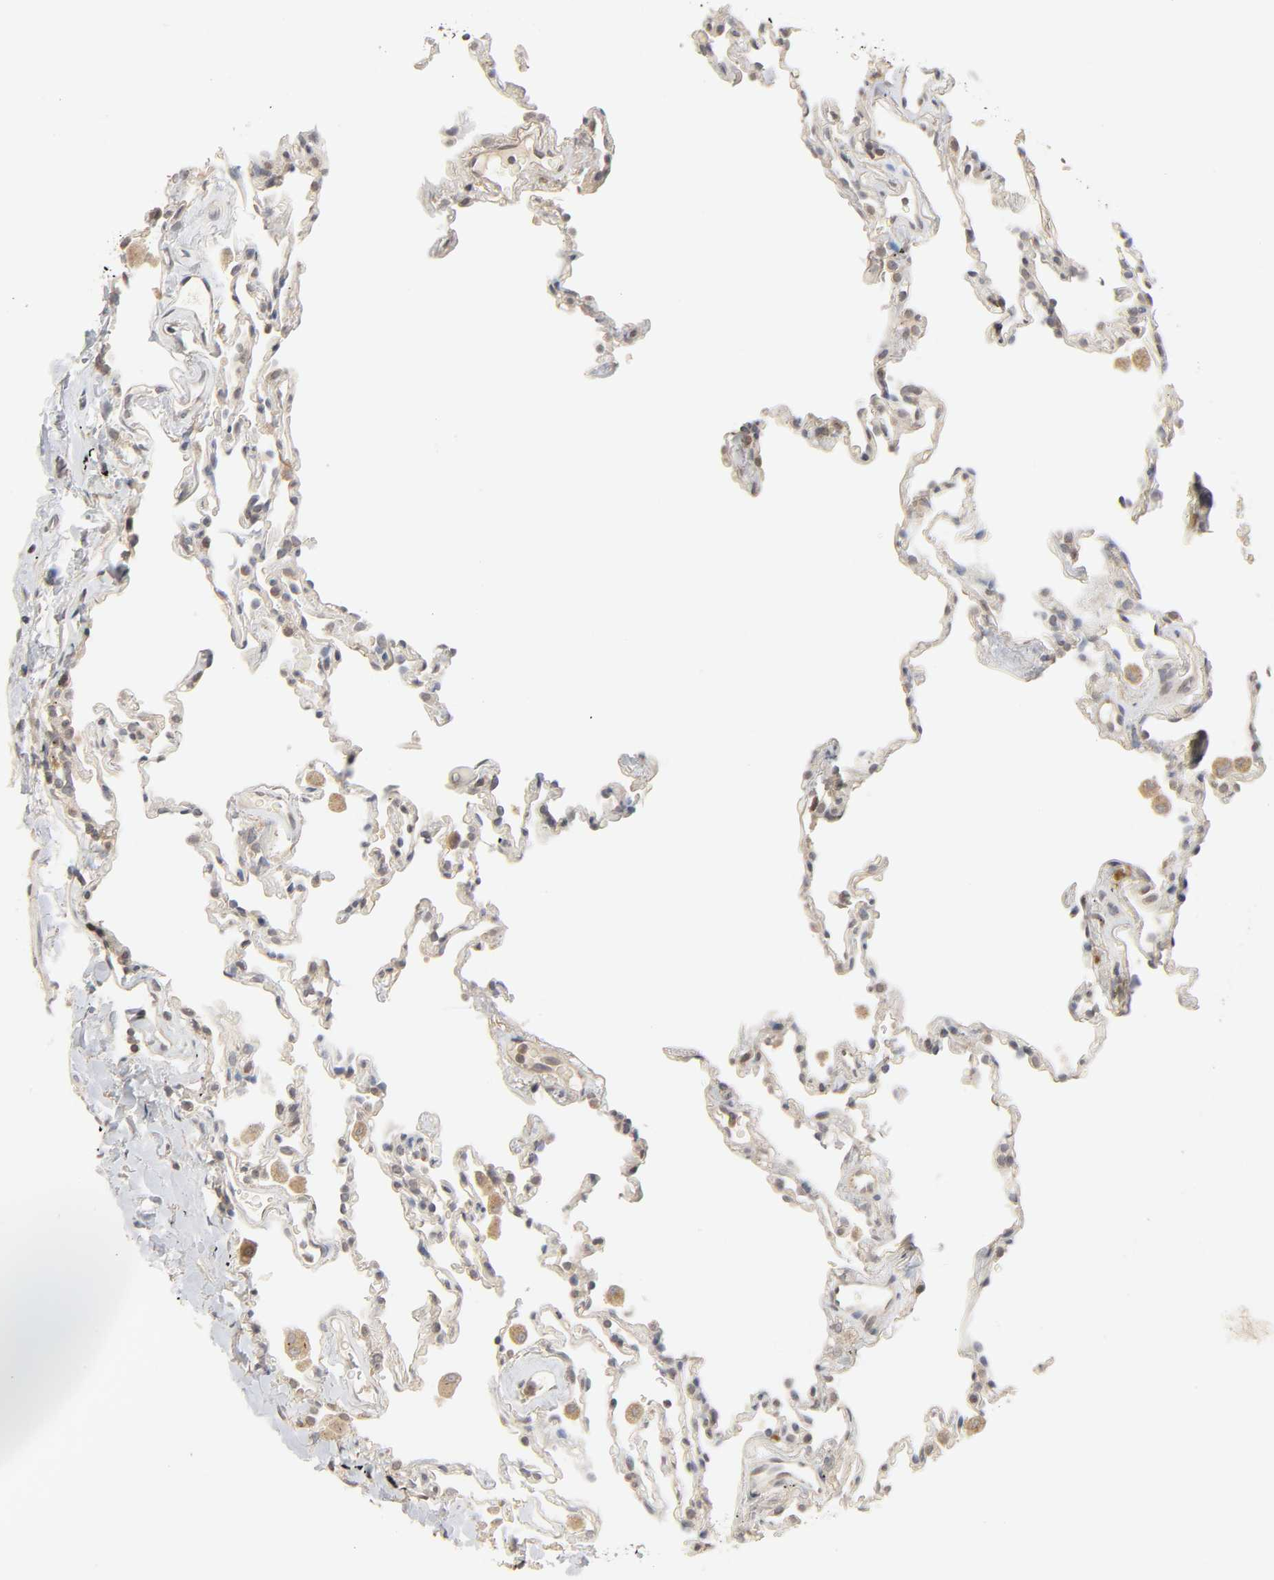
{"staining": {"intensity": "weak", "quantity": "25%-75%", "location": "cytoplasmic/membranous"}, "tissue": "lung", "cell_type": "Alveolar cells", "image_type": "normal", "snomed": [{"axis": "morphology", "description": "Normal tissue, NOS"}, {"axis": "morphology", "description": "Soft tissue tumor metastatic"}, {"axis": "topography", "description": "Lung"}], "caption": "This image shows benign lung stained with immunohistochemistry to label a protein in brown. The cytoplasmic/membranous of alveolar cells show weak positivity for the protein. Nuclei are counter-stained blue.", "gene": "CLEC4E", "patient": {"sex": "male", "age": 59}}